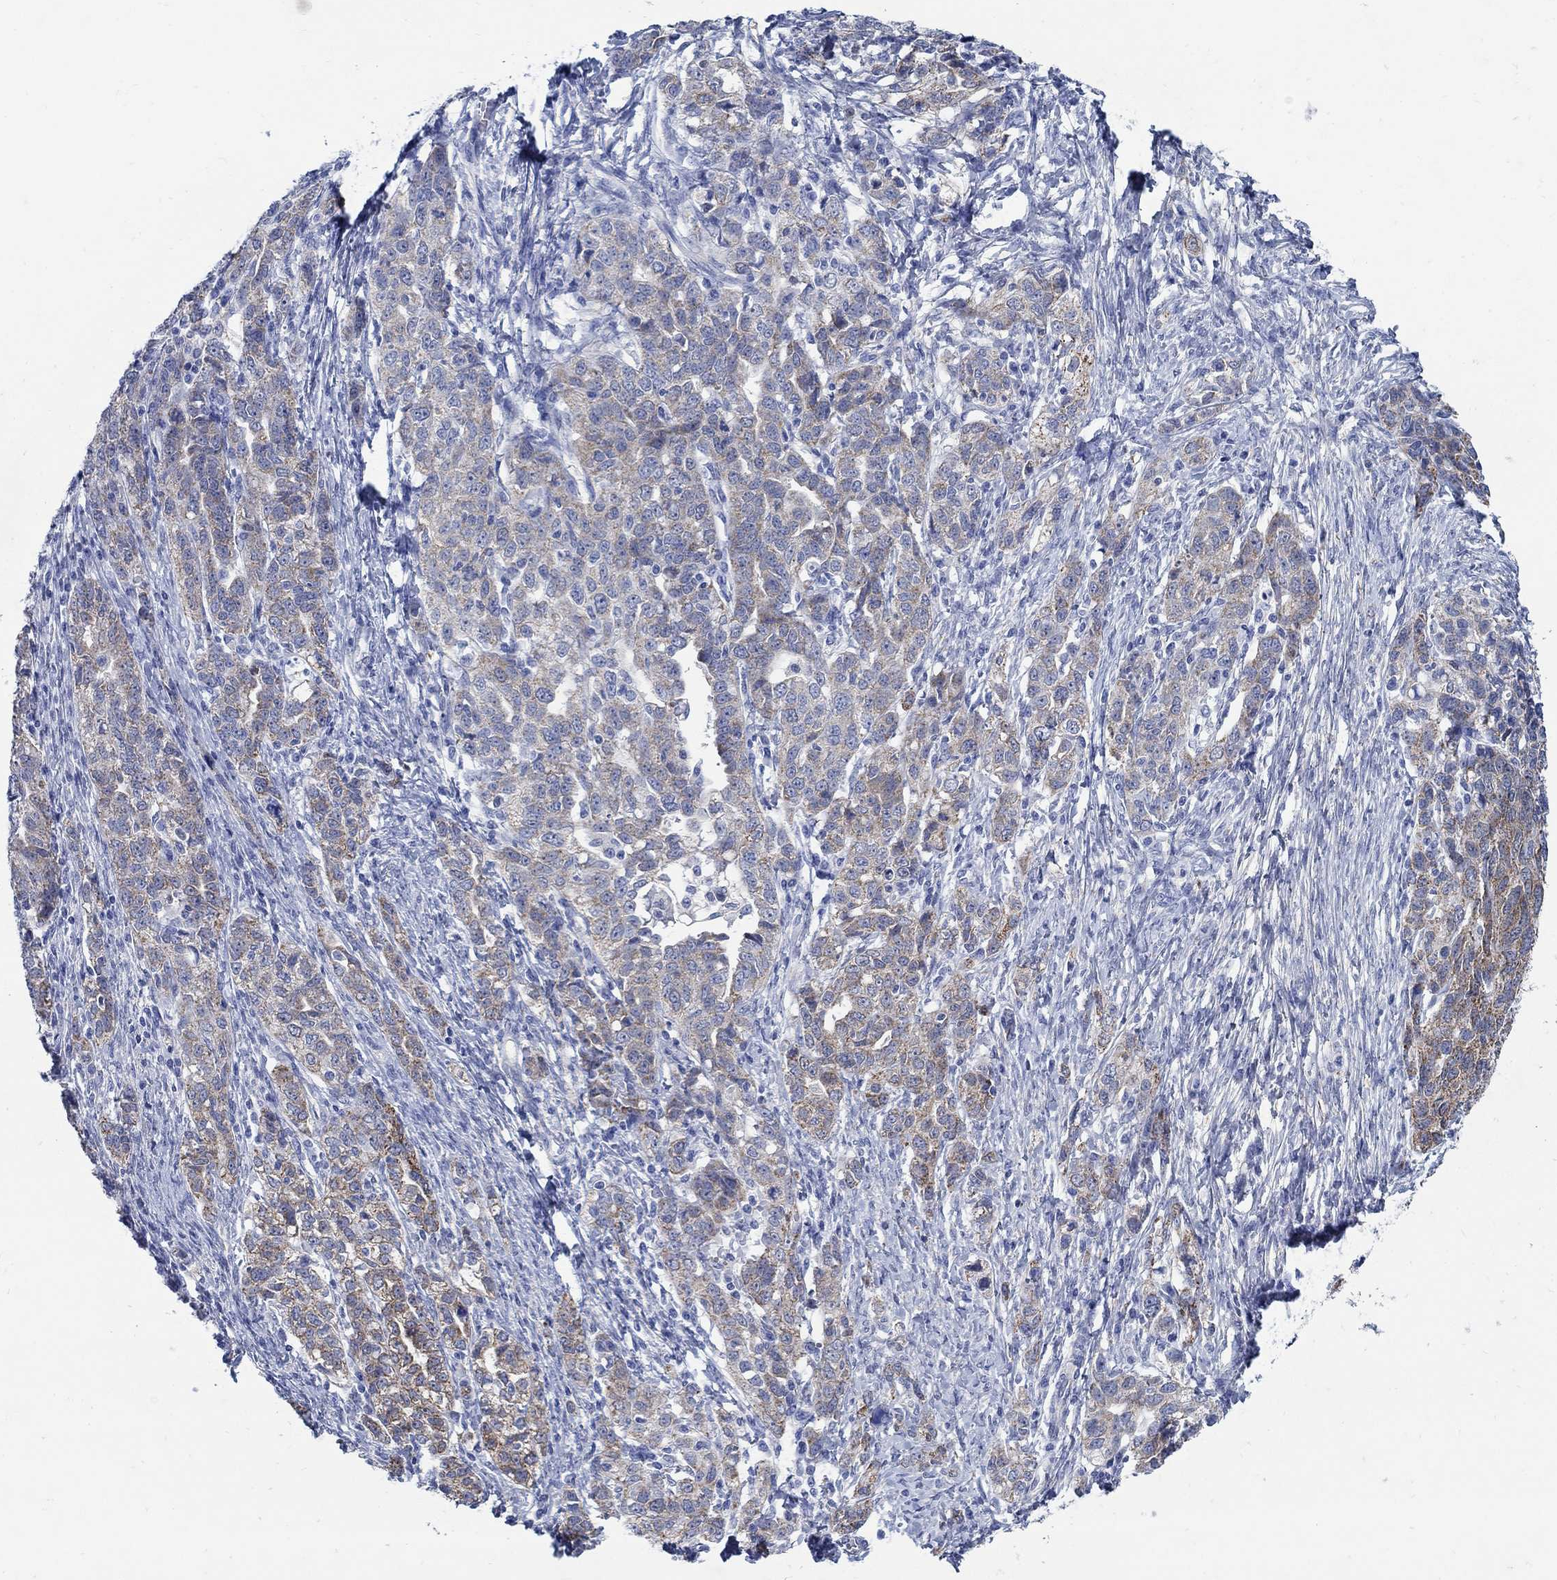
{"staining": {"intensity": "moderate", "quantity": "<25%", "location": "cytoplasmic/membranous"}, "tissue": "ovarian cancer", "cell_type": "Tumor cells", "image_type": "cancer", "snomed": [{"axis": "morphology", "description": "Cystadenocarcinoma, serous, NOS"}, {"axis": "topography", "description": "Ovary"}], "caption": "About <25% of tumor cells in human ovarian serous cystadenocarcinoma demonstrate moderate cytoplasmic/membranous protein staining as visualized by brown immunohistochemical staining.", "gene": "ZDHHC14", "patient": {"sex": "female", "age": 71}}